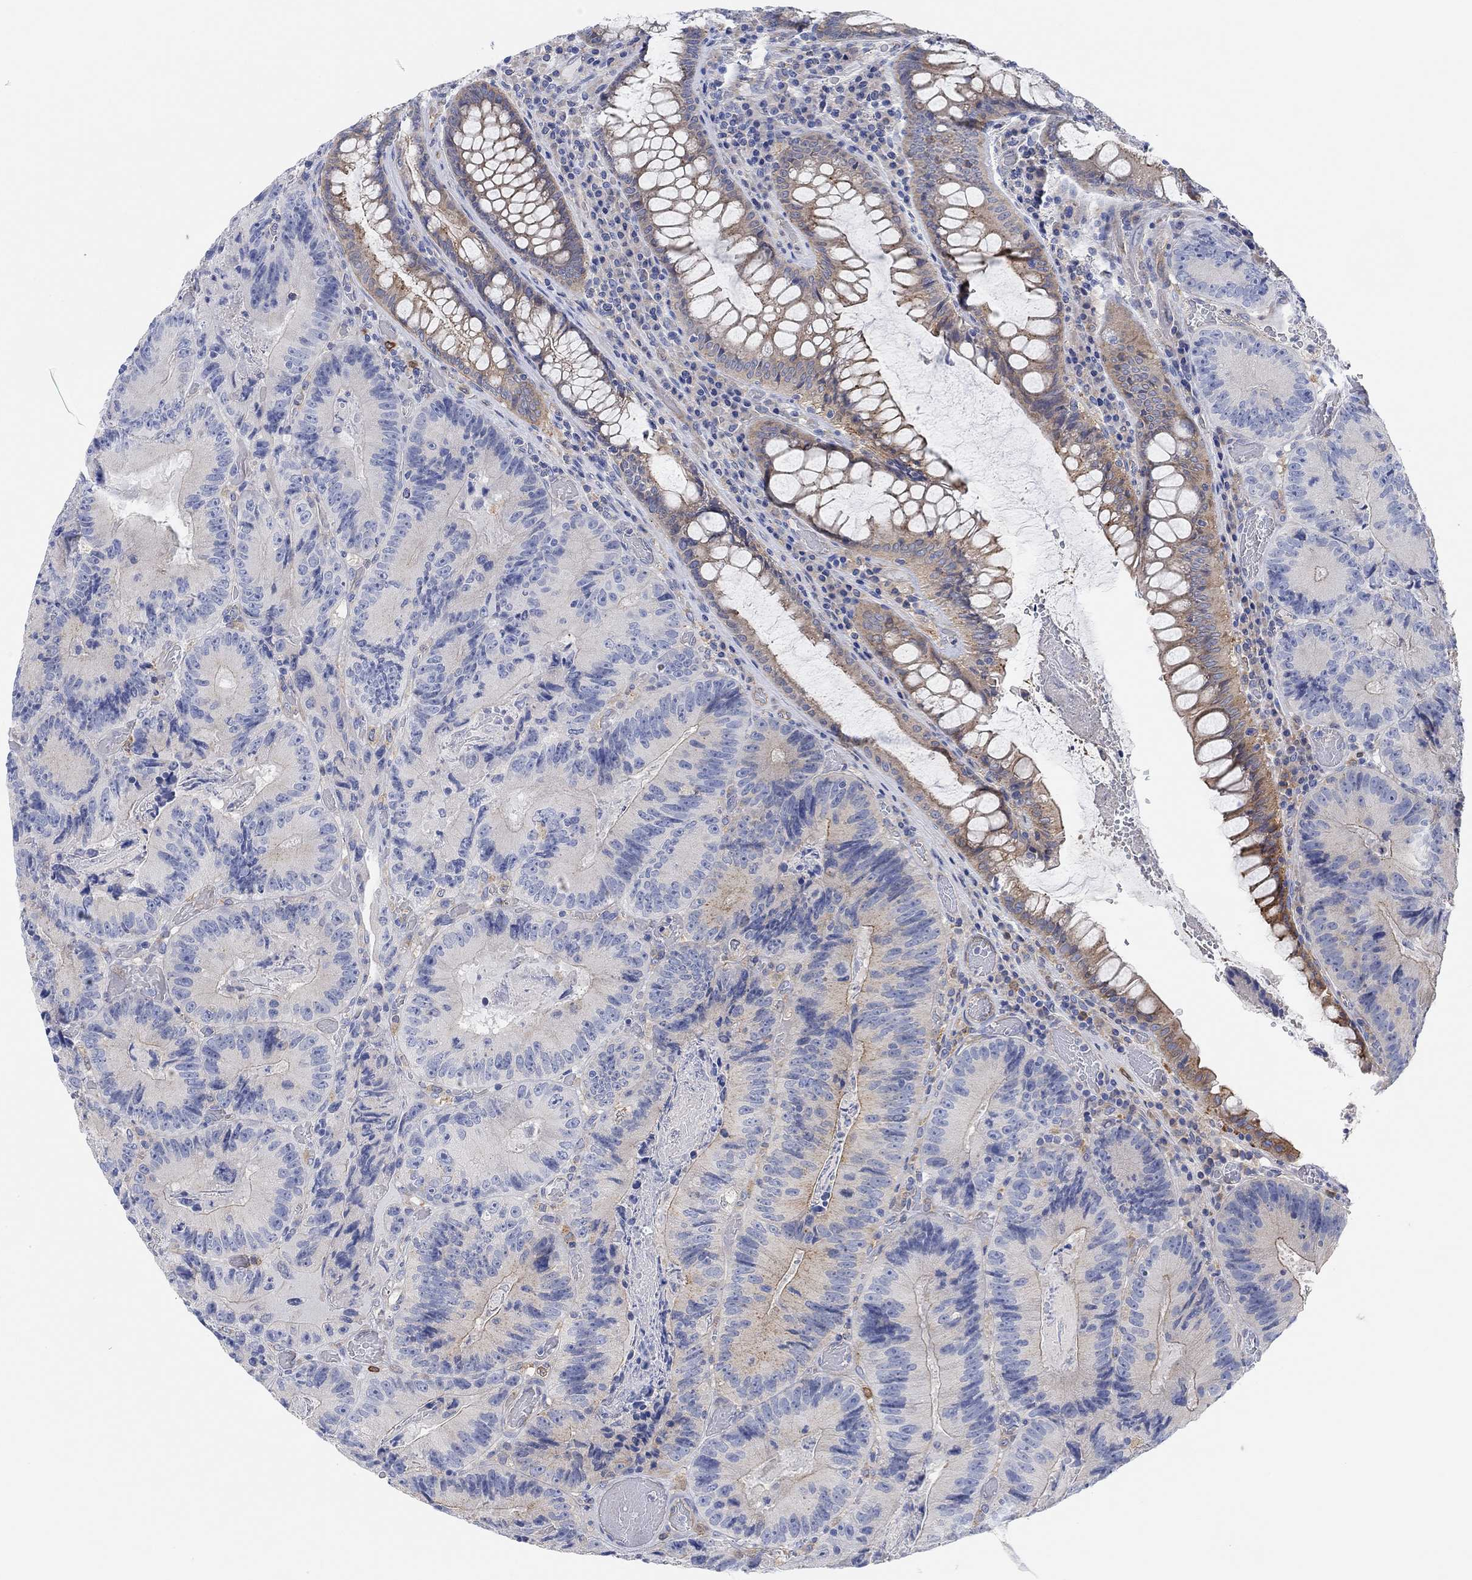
{"staining": {"intensity": "moderate", "quantity": "<25%", "location": "cytoplasmic/membranous"}, "tissue": "colorectal cancer", "cell_type": "Tumor cells", "image_type": "cancer", "snomed": [{"axis": "morphology", "description": "Adenocarcinoma, NOS"}, {"axis": "topography", "description": "Colon"}], "caption": "IHC image of human colorectal adenocarcinoma stained for a protein (brown), which shows low levels of moderate cytoplasmic/membranous staining in about <25% of tumor cells.", "gene": "RGS1", "patient": {"sex": "female", "age": 86}}